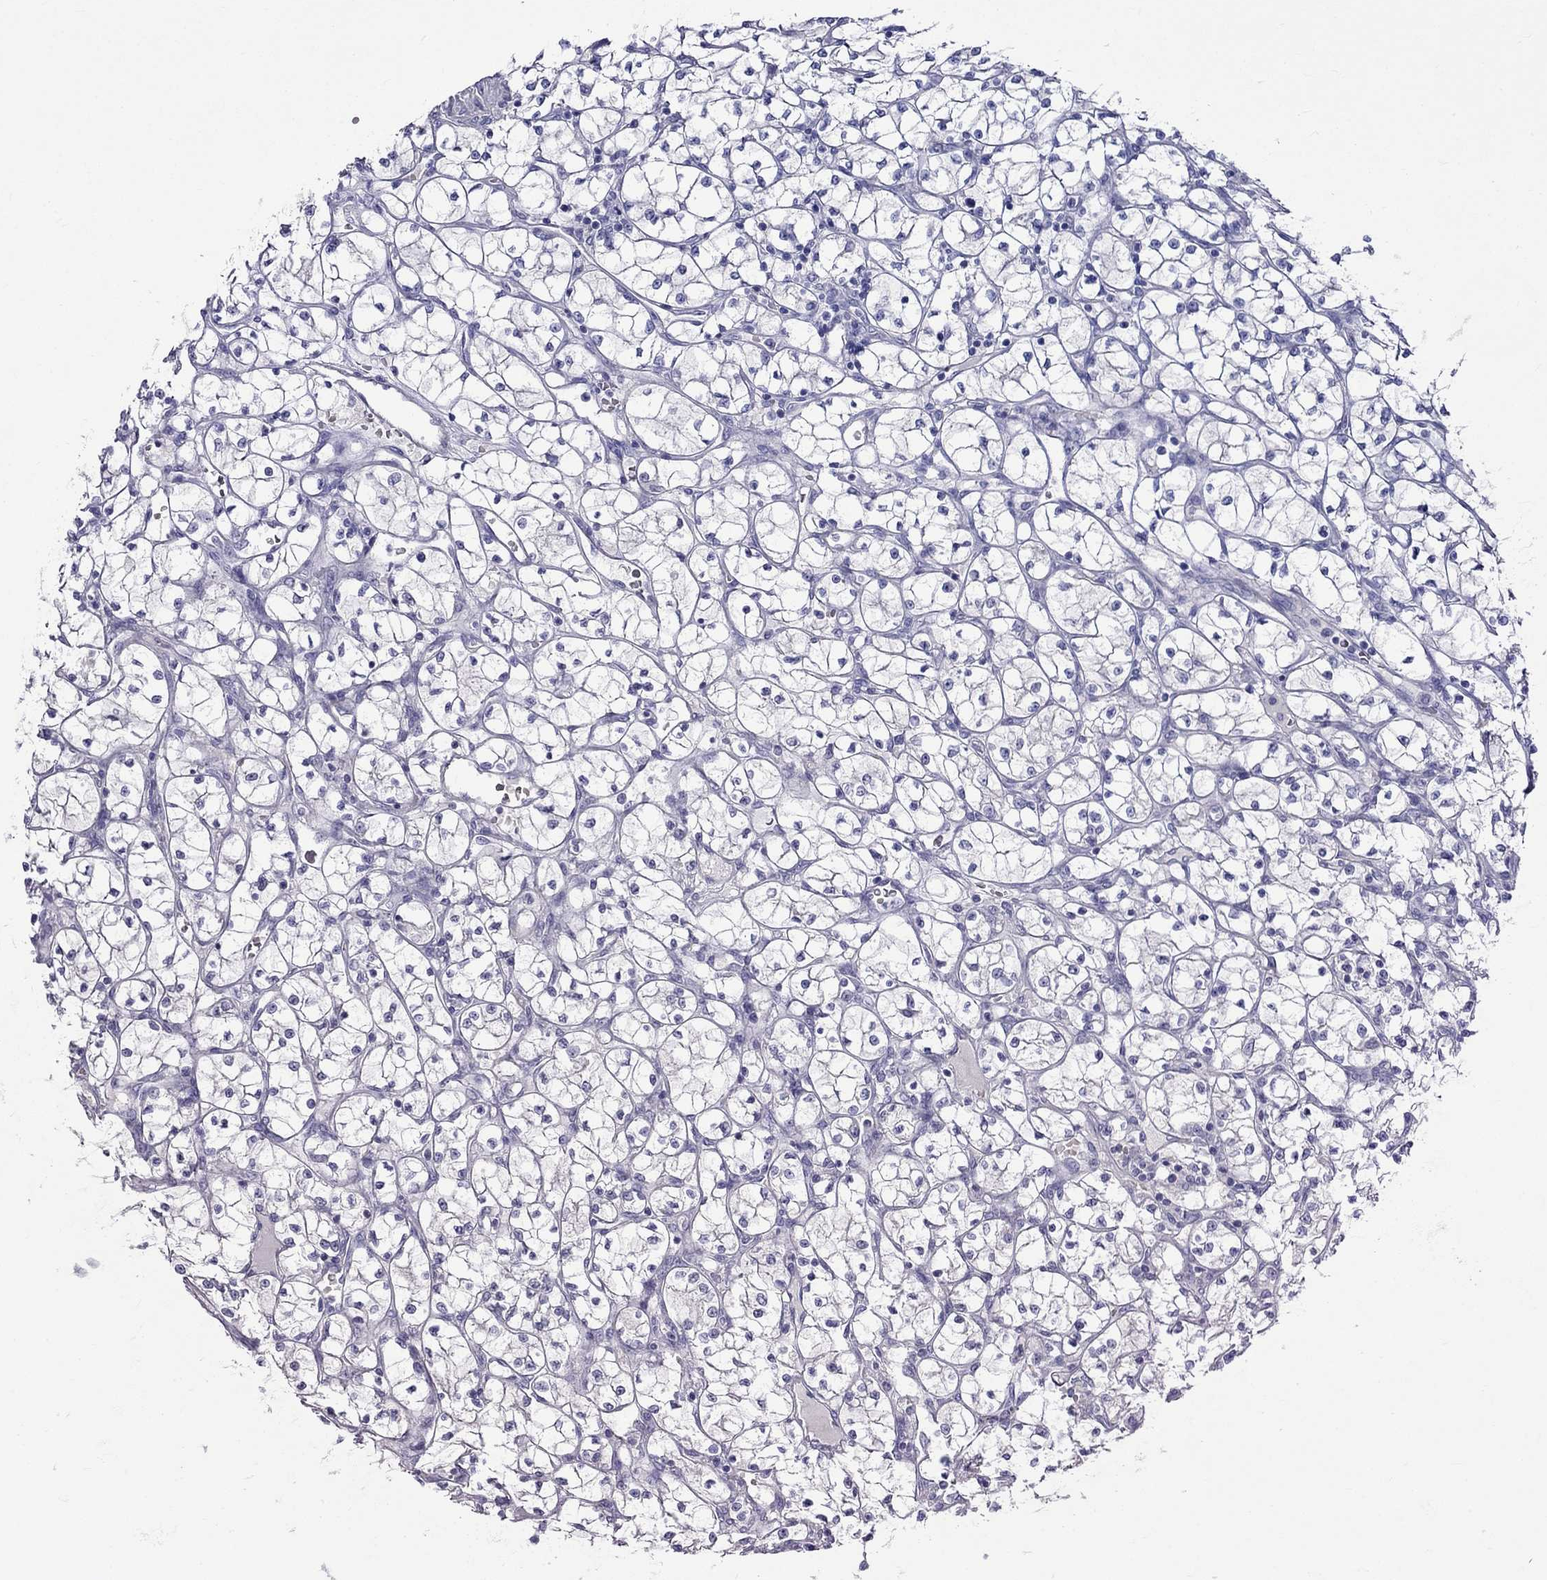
{"staining": {"intensity": "negative", "quantity": "none", "location": "none"}, "tissue": "renal cancer", "cell_type": "Tumor cells", "image_type": "cancer", "snomed": [{"axis": "morphology", "description": "Adenocarcinoma, NOS"}, {"axis": "topography", "description": "Kidney"}], "caption": "High magnification brightfield microscopy of adenocarcinoma (renal) stained with DAB (brown) and counterstained with hematoxylin (blue): tumor cells show no significant positivity. (Stains: DAB (3,3'-diaminobenzidine) immunohistochemistry with hematoxylin counter stain, Microscopy: brightfield microscopy at high magnification).", "gene": "TDRD1", "patient": {"sex": "female", "age": 64}}